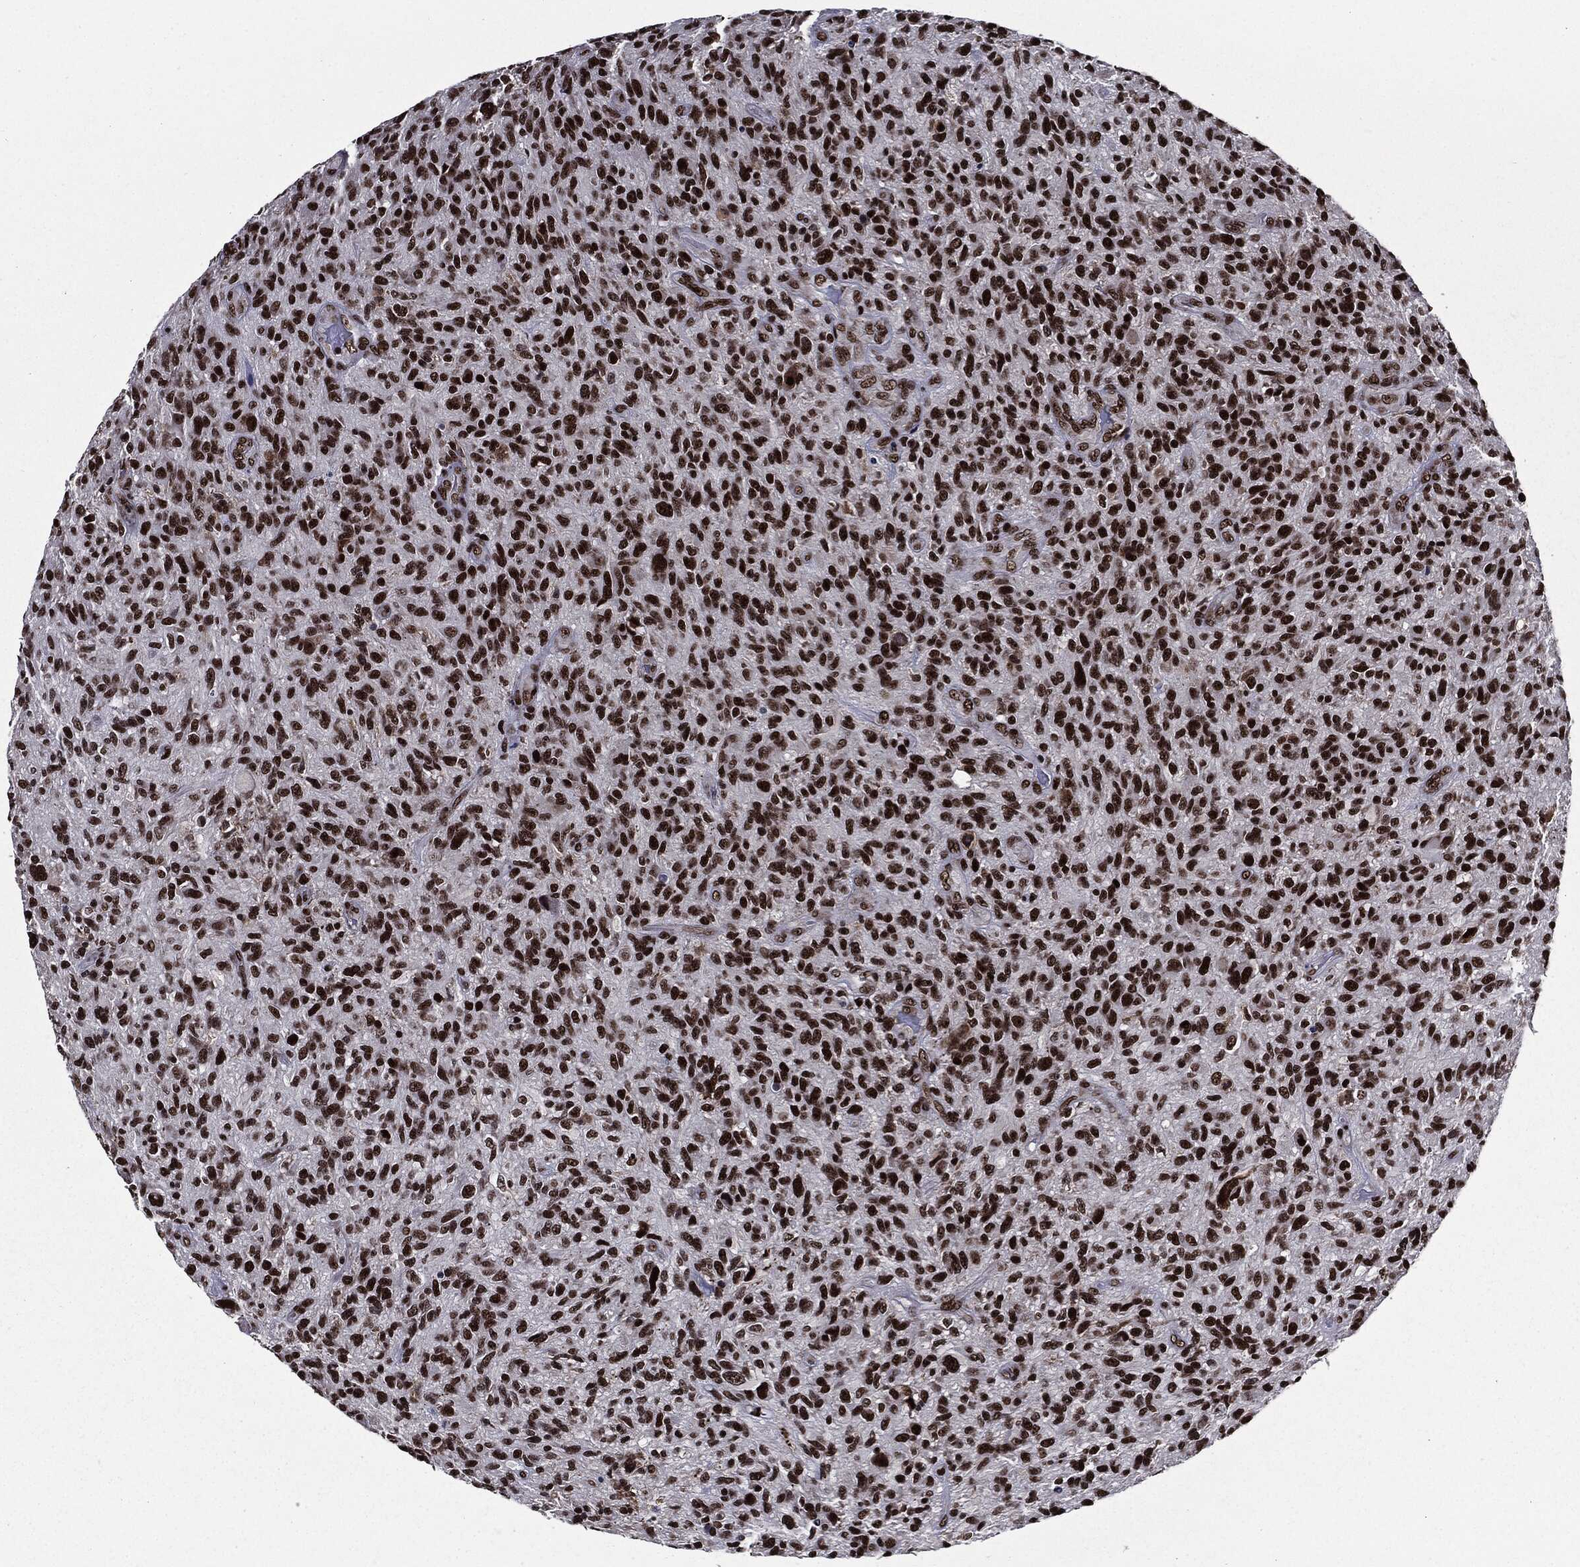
{"staining": {"intensity": "strong", "quantity": ">75%", "location": "nuclear"}, "tissue": "glioma", "cell_type": "Tumor cells", "image_type": "cancer", "snomed": [{"axis": "morphology", "description": "Glioma, malignant, High grade"}, {"axis": "topography", "description": "Brain"}], "caption": "High-magnification brightfield microscopy of malignant high-grade glioma stained with DAB (brown) and counterstained with hematoxylin (blue). tumor cells exhibit strong nuclear positivity is appreciated in about>75% of cells. Using DAB (3,3'-diaminobenzidine) (brown) and hematoxylin (blue) stains, captured at high magnification using brightfield microscopy.", "gene": "ZFP91", "patient": {"sex": "male", "age": 47}}